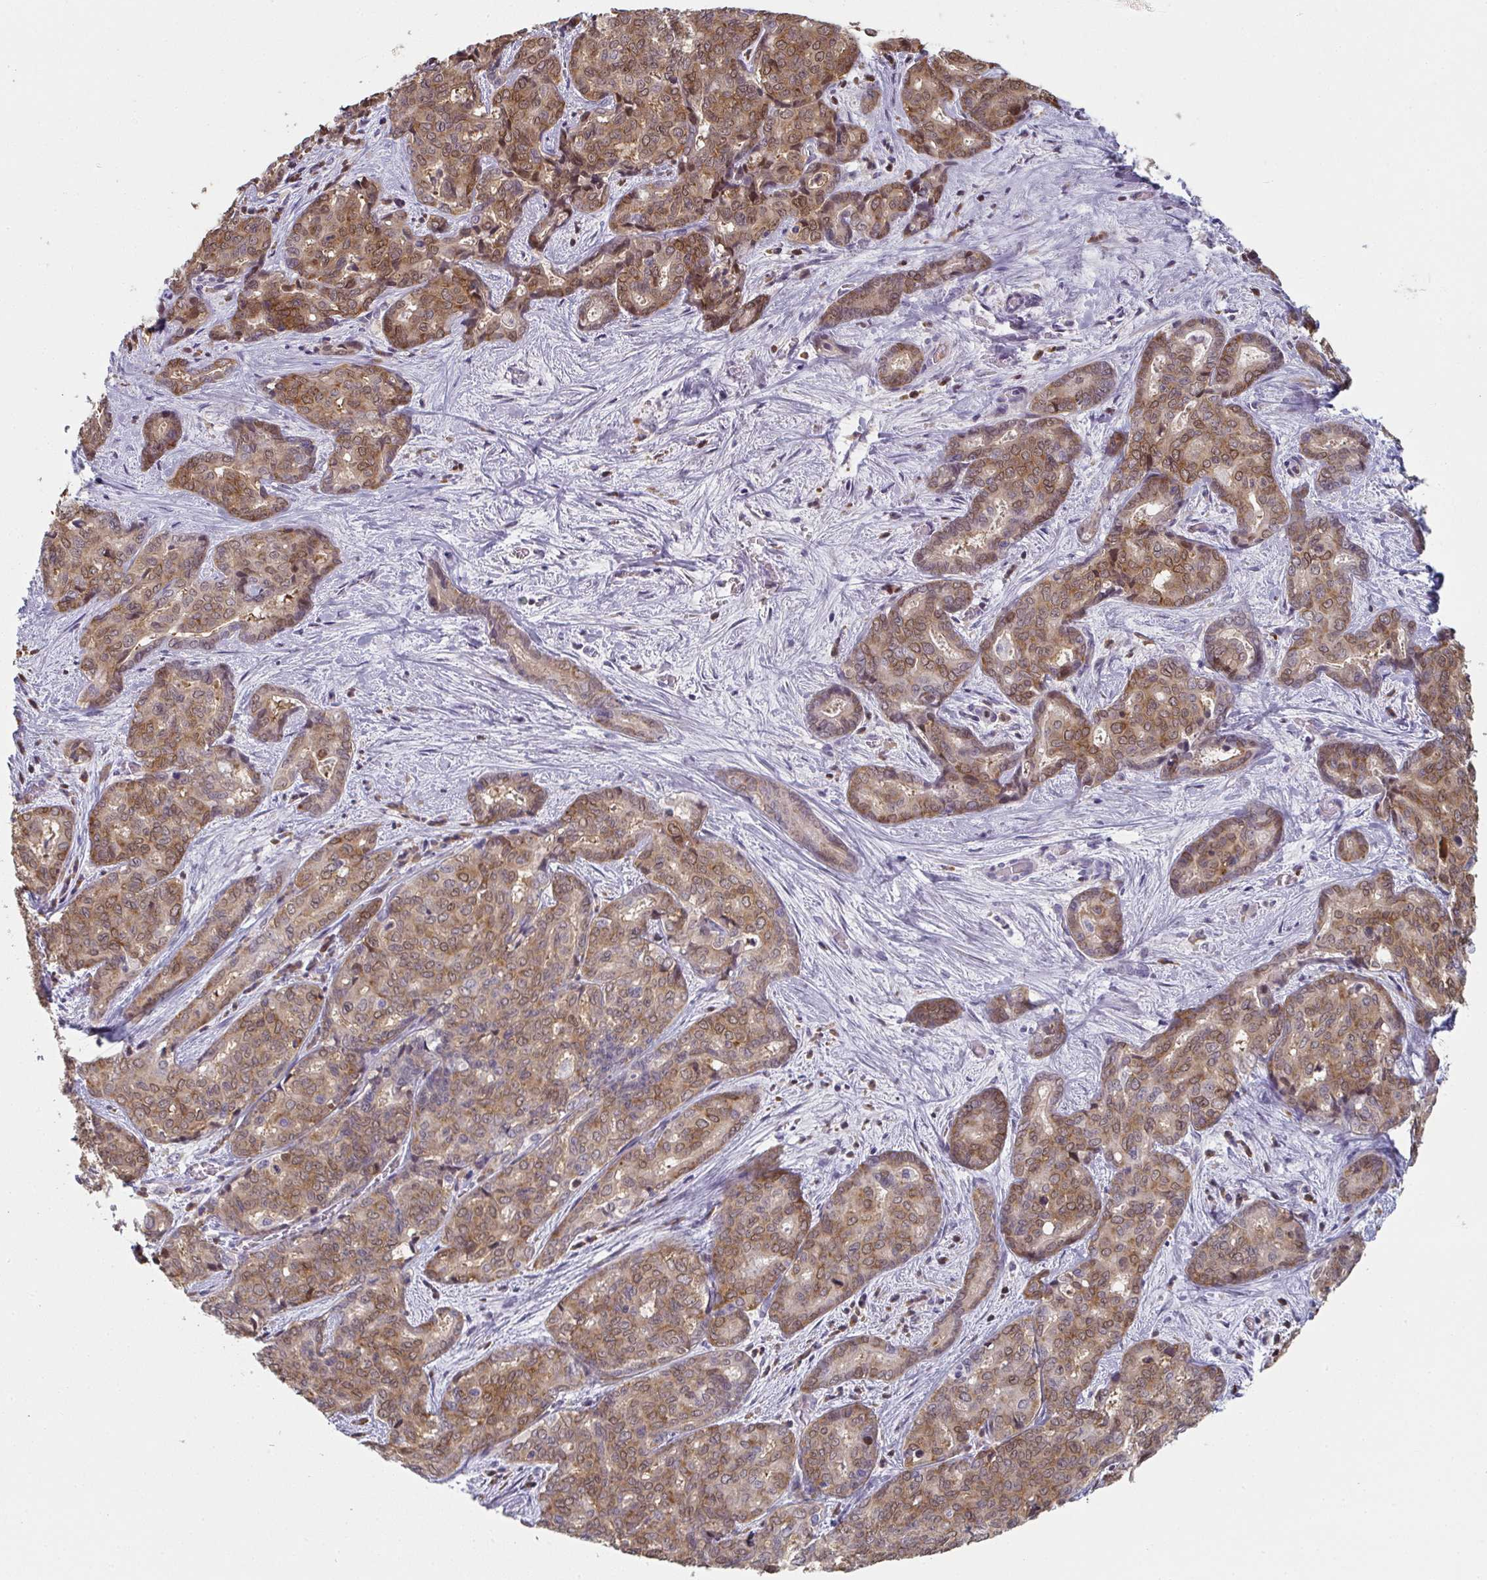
{"staining": {"intensity": "moderate", "quantity": ">75%", "location": "cytoplasmic/membranous,nuclear"}, "tissue": "liver cancer", "cell_type": "Tumor cells", "image_type": "cancer", "snomed": [{"axis": "morphology", "description": "Cholangiocarcinoma"}, {"axis": "topography", "description": "Liver"}], "caption": "The image shows staining of liver cancer (cholangiocarcinoma), revealing moderate cytoplasmic/membranous and nuclear protein expression (brown color) within tumor cells.", "gene": "A1CF", "patient": {"sex": "female", "age": 64}}